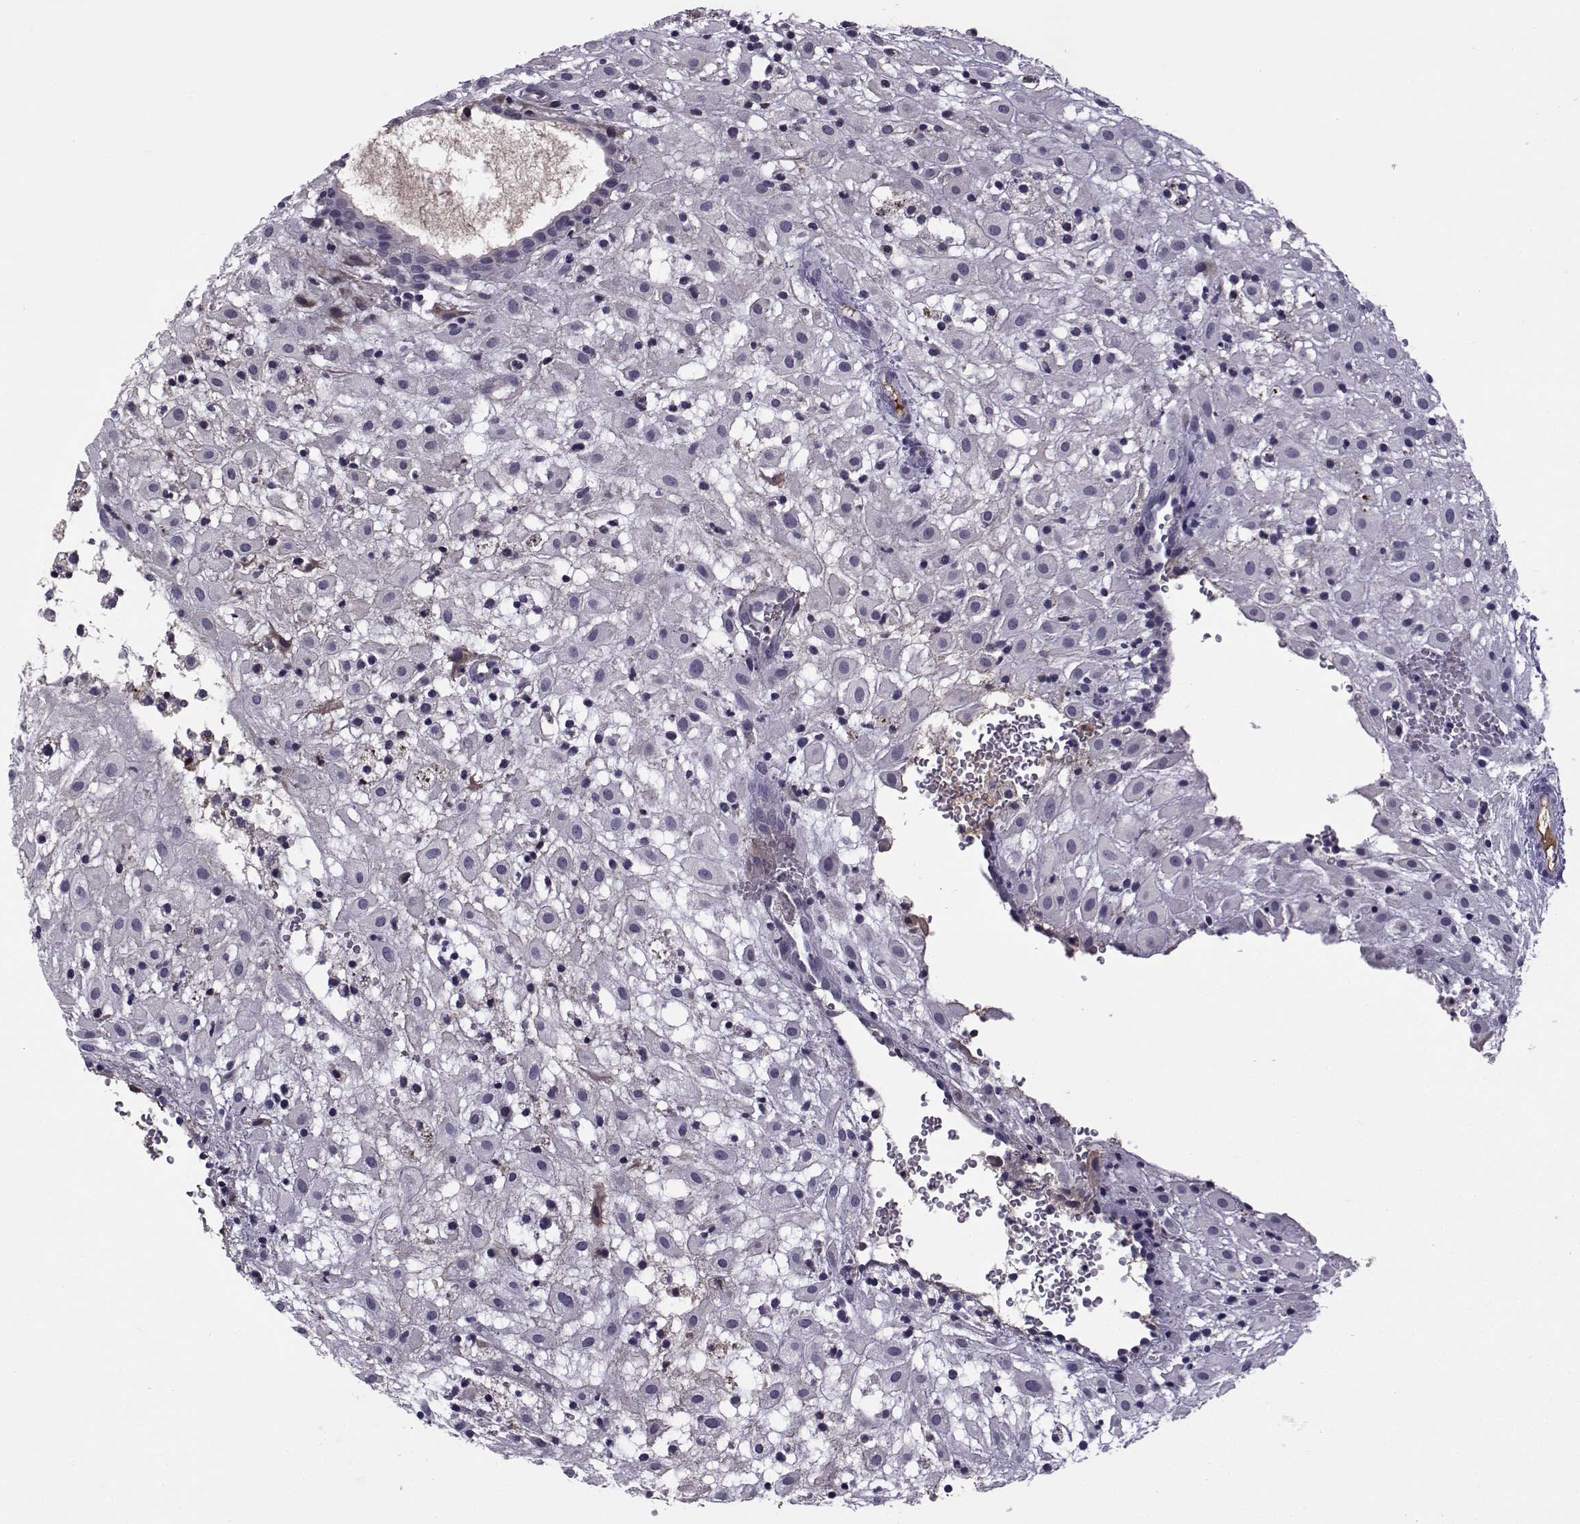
{"staining": {"intensity": "negative", "quantity": "none", "location": "none"}, "tissue": "placenta", "cell_type": "Decidual cells", "image_type": "normal", "snomed": [{"axis": "morphology", "description": "Normal tissue, NOS"}, {"axis": "topography", "description": "Placenta"}], "caption": "This is an immunohistochemistry (IHC) image of benign human placenta. There is no staining in decidual cells.", "gene": "TNFRSF11B", "patient": {"sex": "female", "age": 24}}